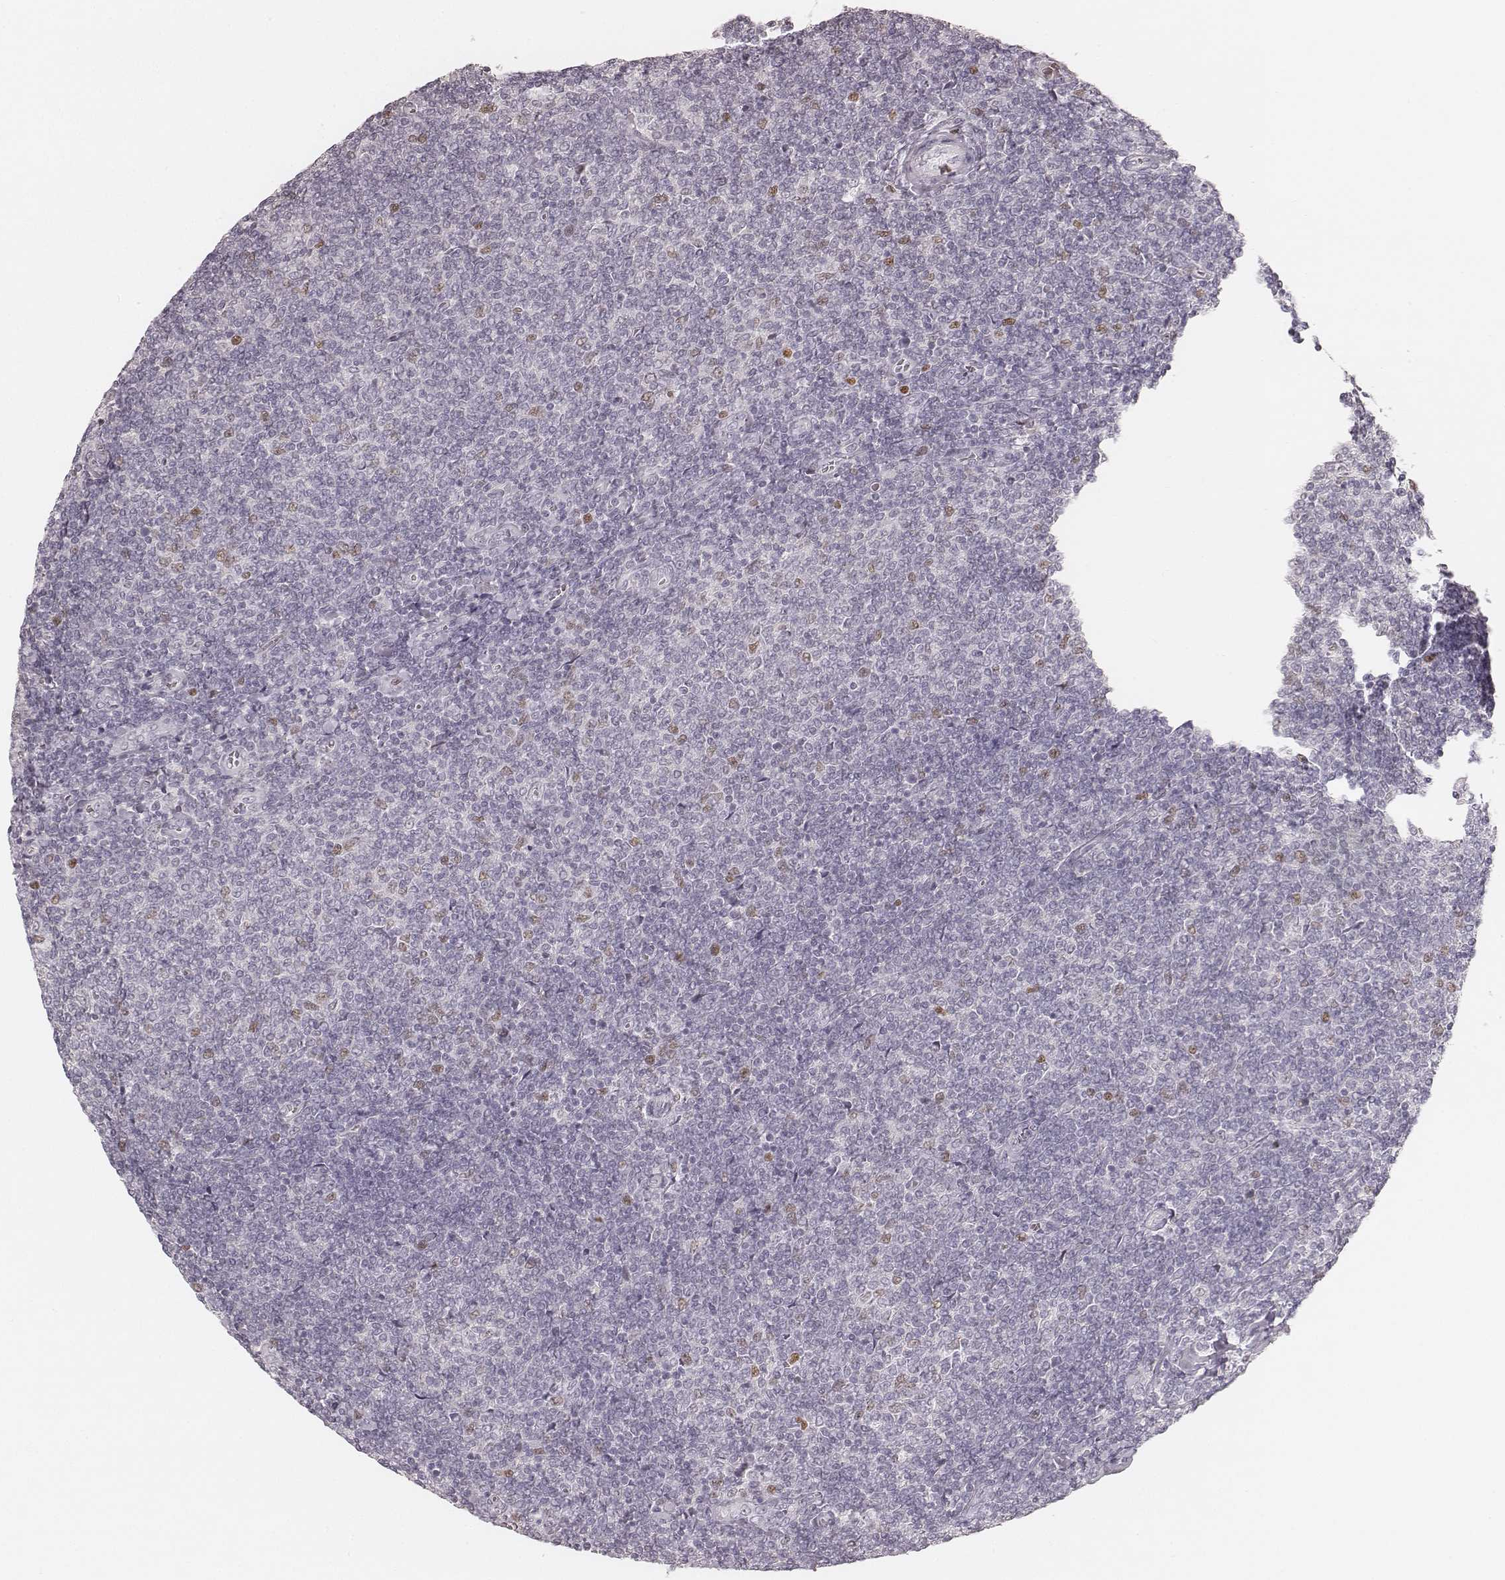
{"staining": {"intensity": "weak", "quantity": "<25%", "location": "nuclear"}, "tissue": "lymphoma", "cell_type": "Tumor cells", "image_type": "cancer", "snomed": [{"axis": "morphology", "description": "Malignant lymphoma, non-Hodgkin's type, Low grade"}, {"axis": "topography", "description": "Lymph node"}], "caption": "A high-resolution micrograph shows immunohistochemistry staining of low-grade malignant lymphoma, non-Hodgkin's type, which demonstrates no significant expression in tumor cells.", "gene": "TEX37", "patient": {"sex": "male", "age": 52}}